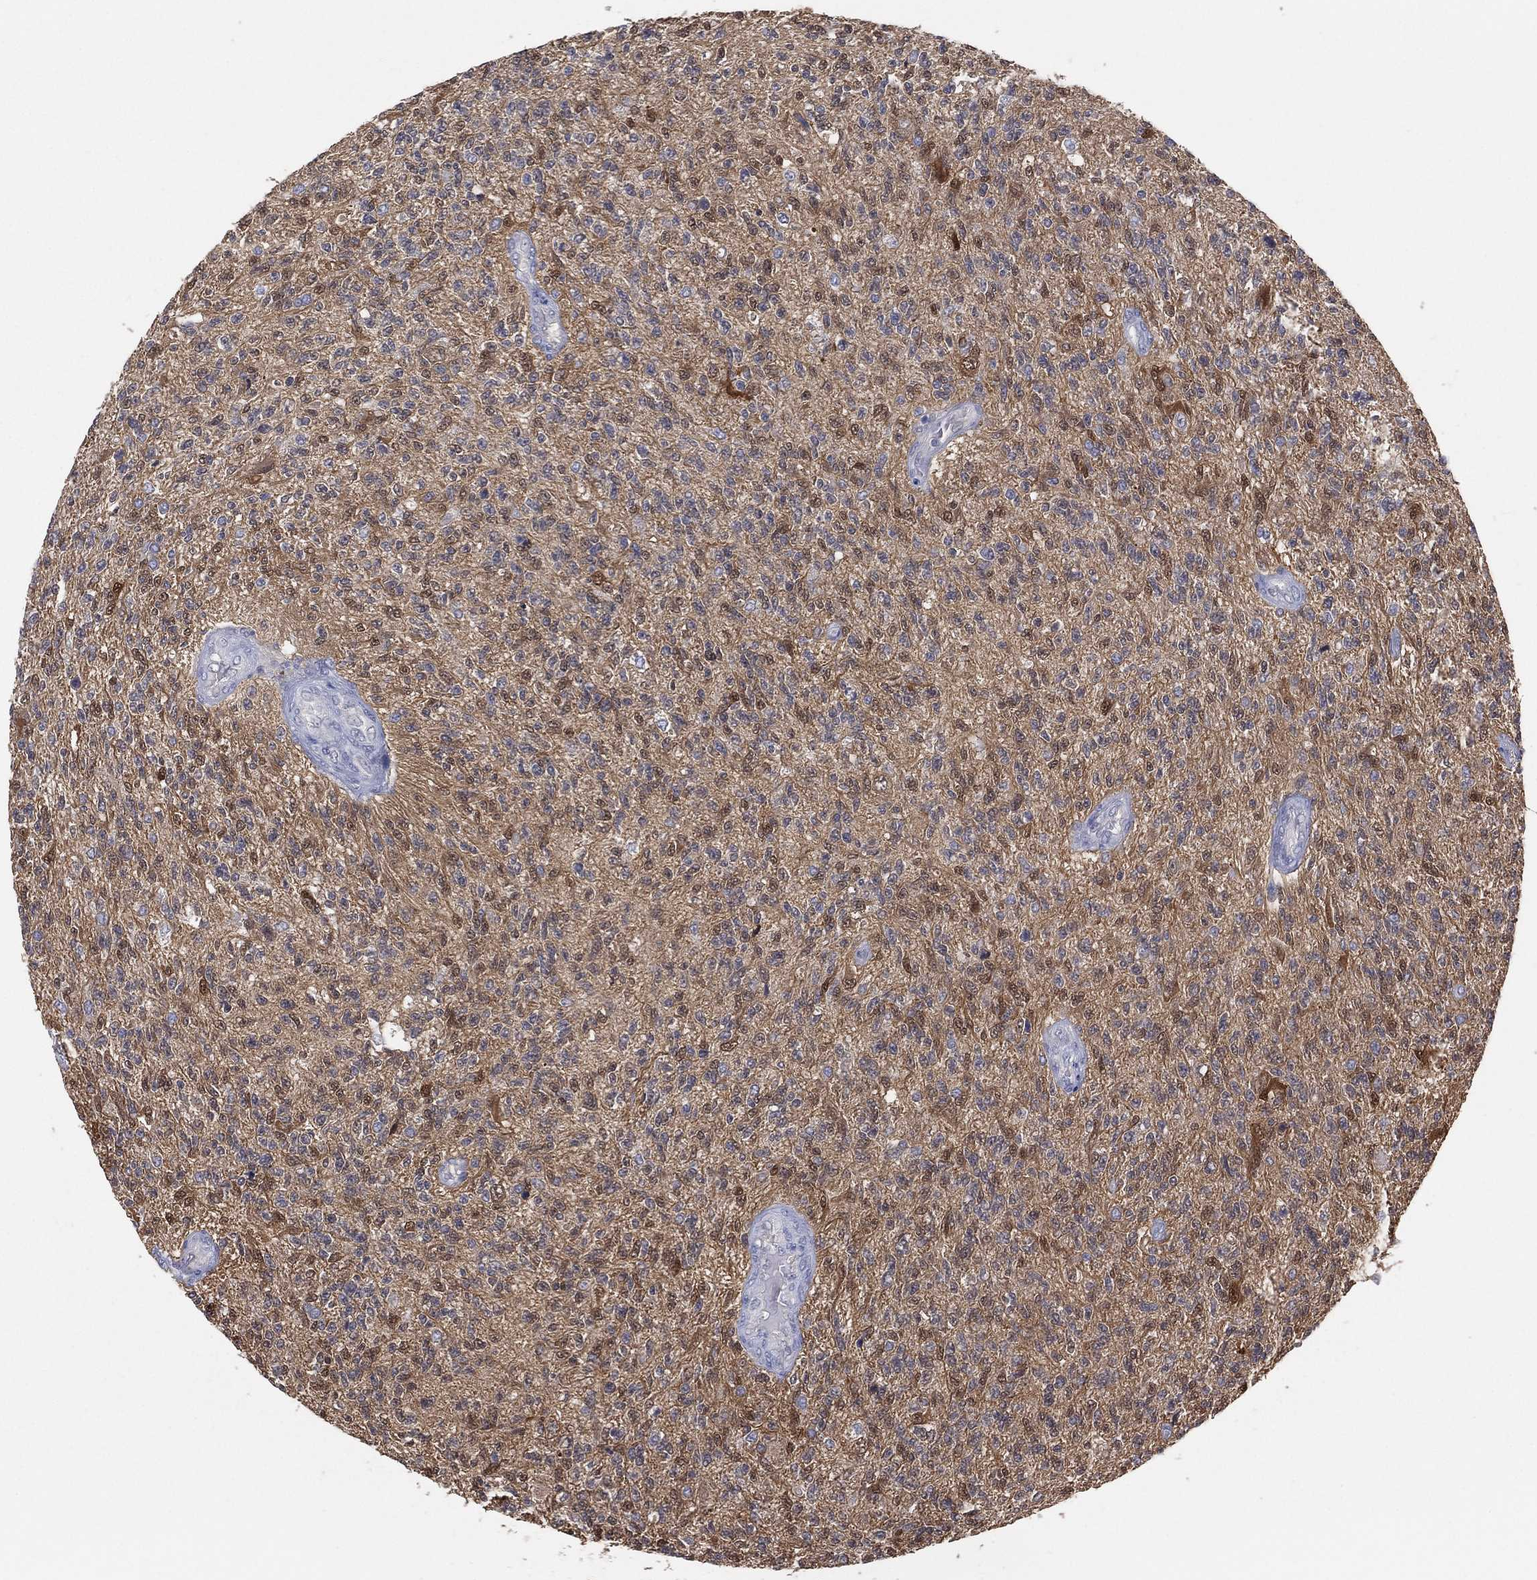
{"staining": {"intensity": "weak", "quantity": "25%-75%", "location": "cytoplasmic/membranous,nuclear"}, "tissue": "glioma", "cell_type": "Tumor cells", "image_type": "cancer", "snomed": [{"axis": "morphology", "description": "Glioma, malignant, High grade"}, {"axis": "topography", "description": "Brain"}], "caption": "IHC photomicrograph of human glioma stained for a protein (brown), which shows low levels of weak cytoplasmic/membranous and nuclear expression in about 25%-75% of tumor cells.", "gene": "DDAH1", "patient": {"sex": "male", "age": 56}}